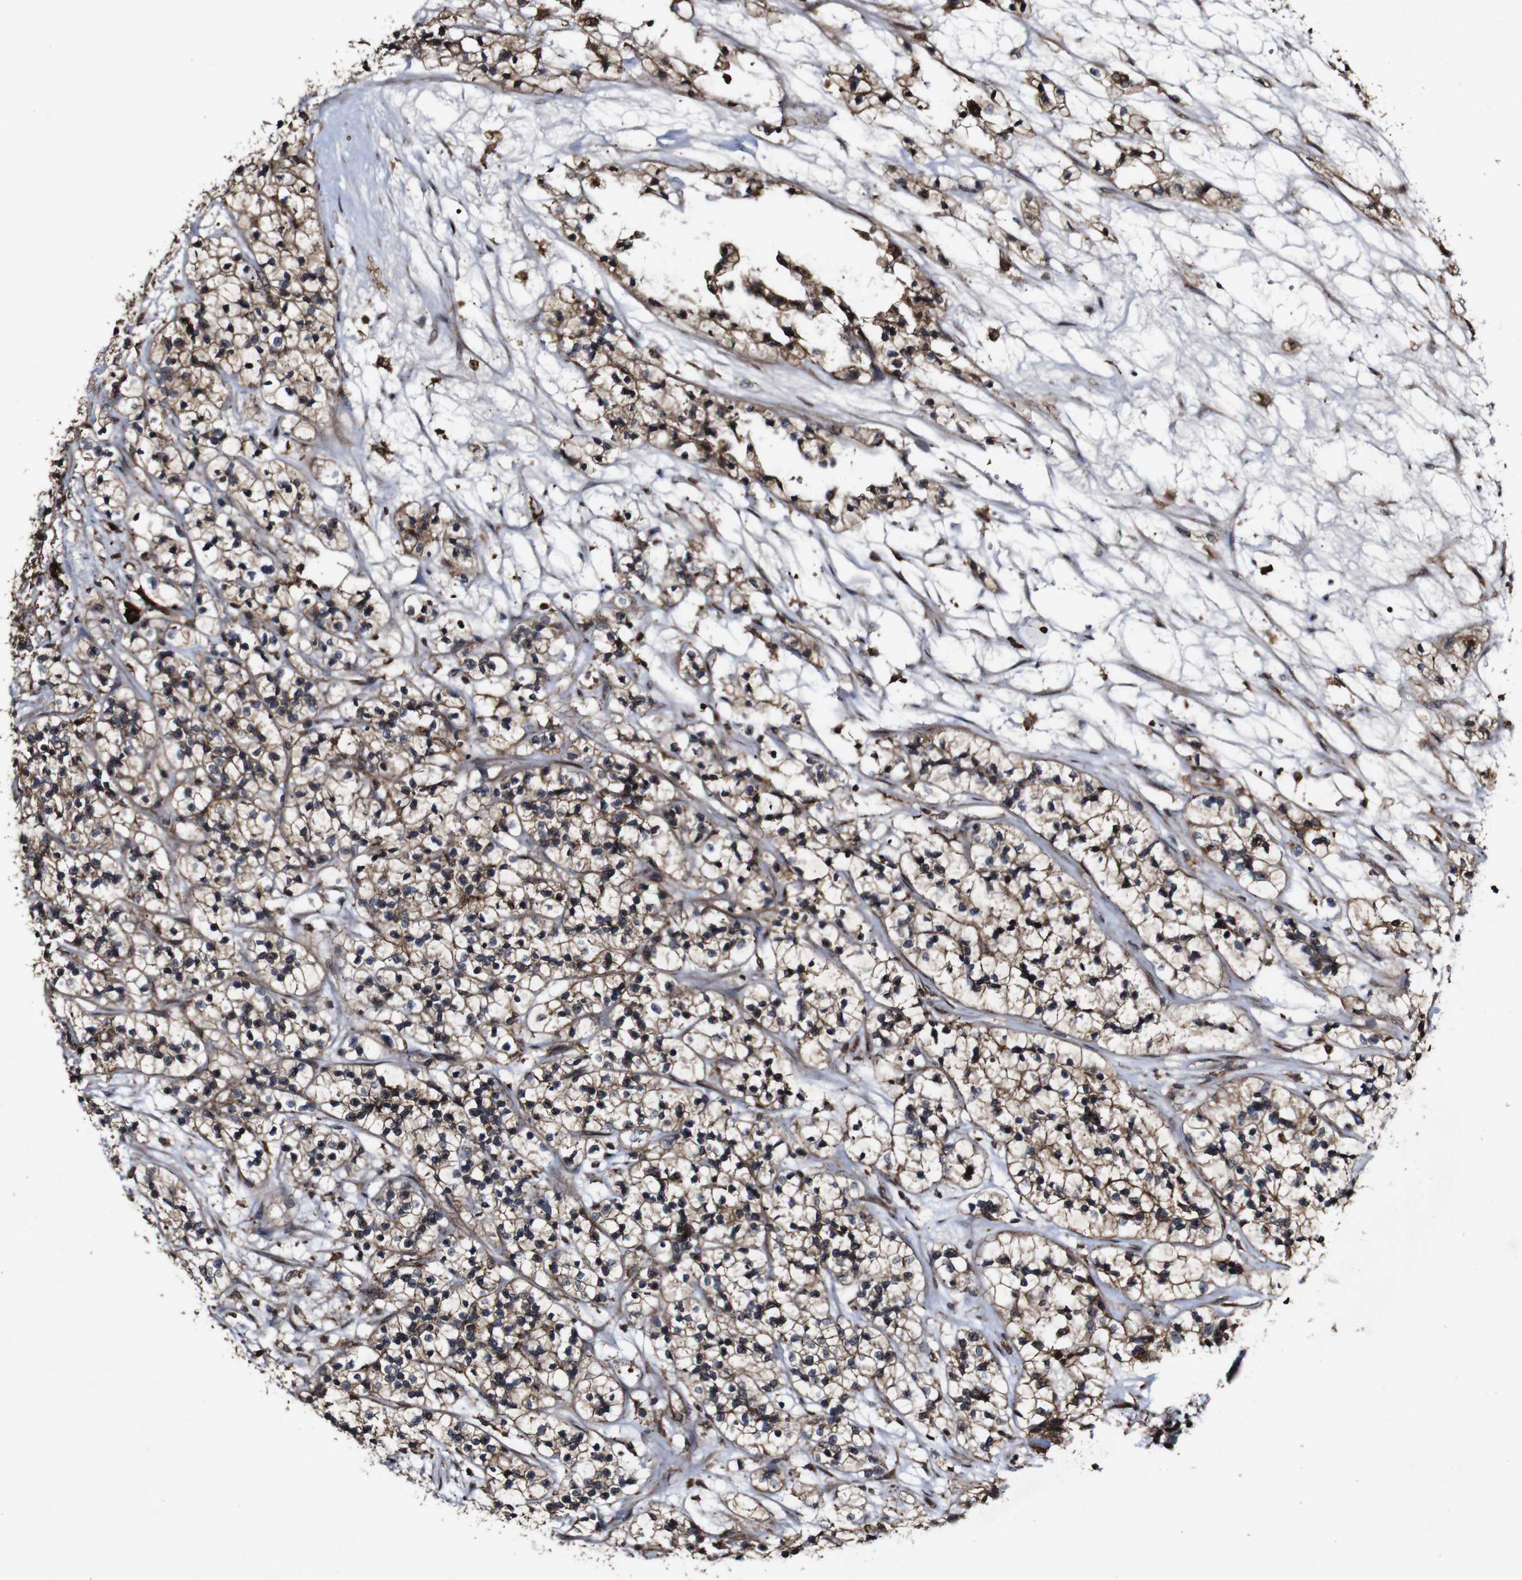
{"staining": {"intensity": "moderate", "quantity": "25%-75%", "location": "cytoplasmic/membranous"}, "tissue": "renal cancer", "cell_type": "Tumor cells", "image_type": "cancer", "snomed": [{"axis": "morphology", "description": "Adenocarcinoma, NOS"}, {"axis": "topography", "description": "Kidney"}], "caption": "Immunohistochemical staining of human adenocarcinoma (renal) exhibits medium levels of moderate cytoplasmic/membranous protein expression in approximately 25%-75% of tumor cells. (DAB (3,3'-diaminobenzidine) IHC, brown staining for protein, blue staining for nuclei).", "gene": "BTN3A3", "patient": {"sex": "female", "age": 57}}